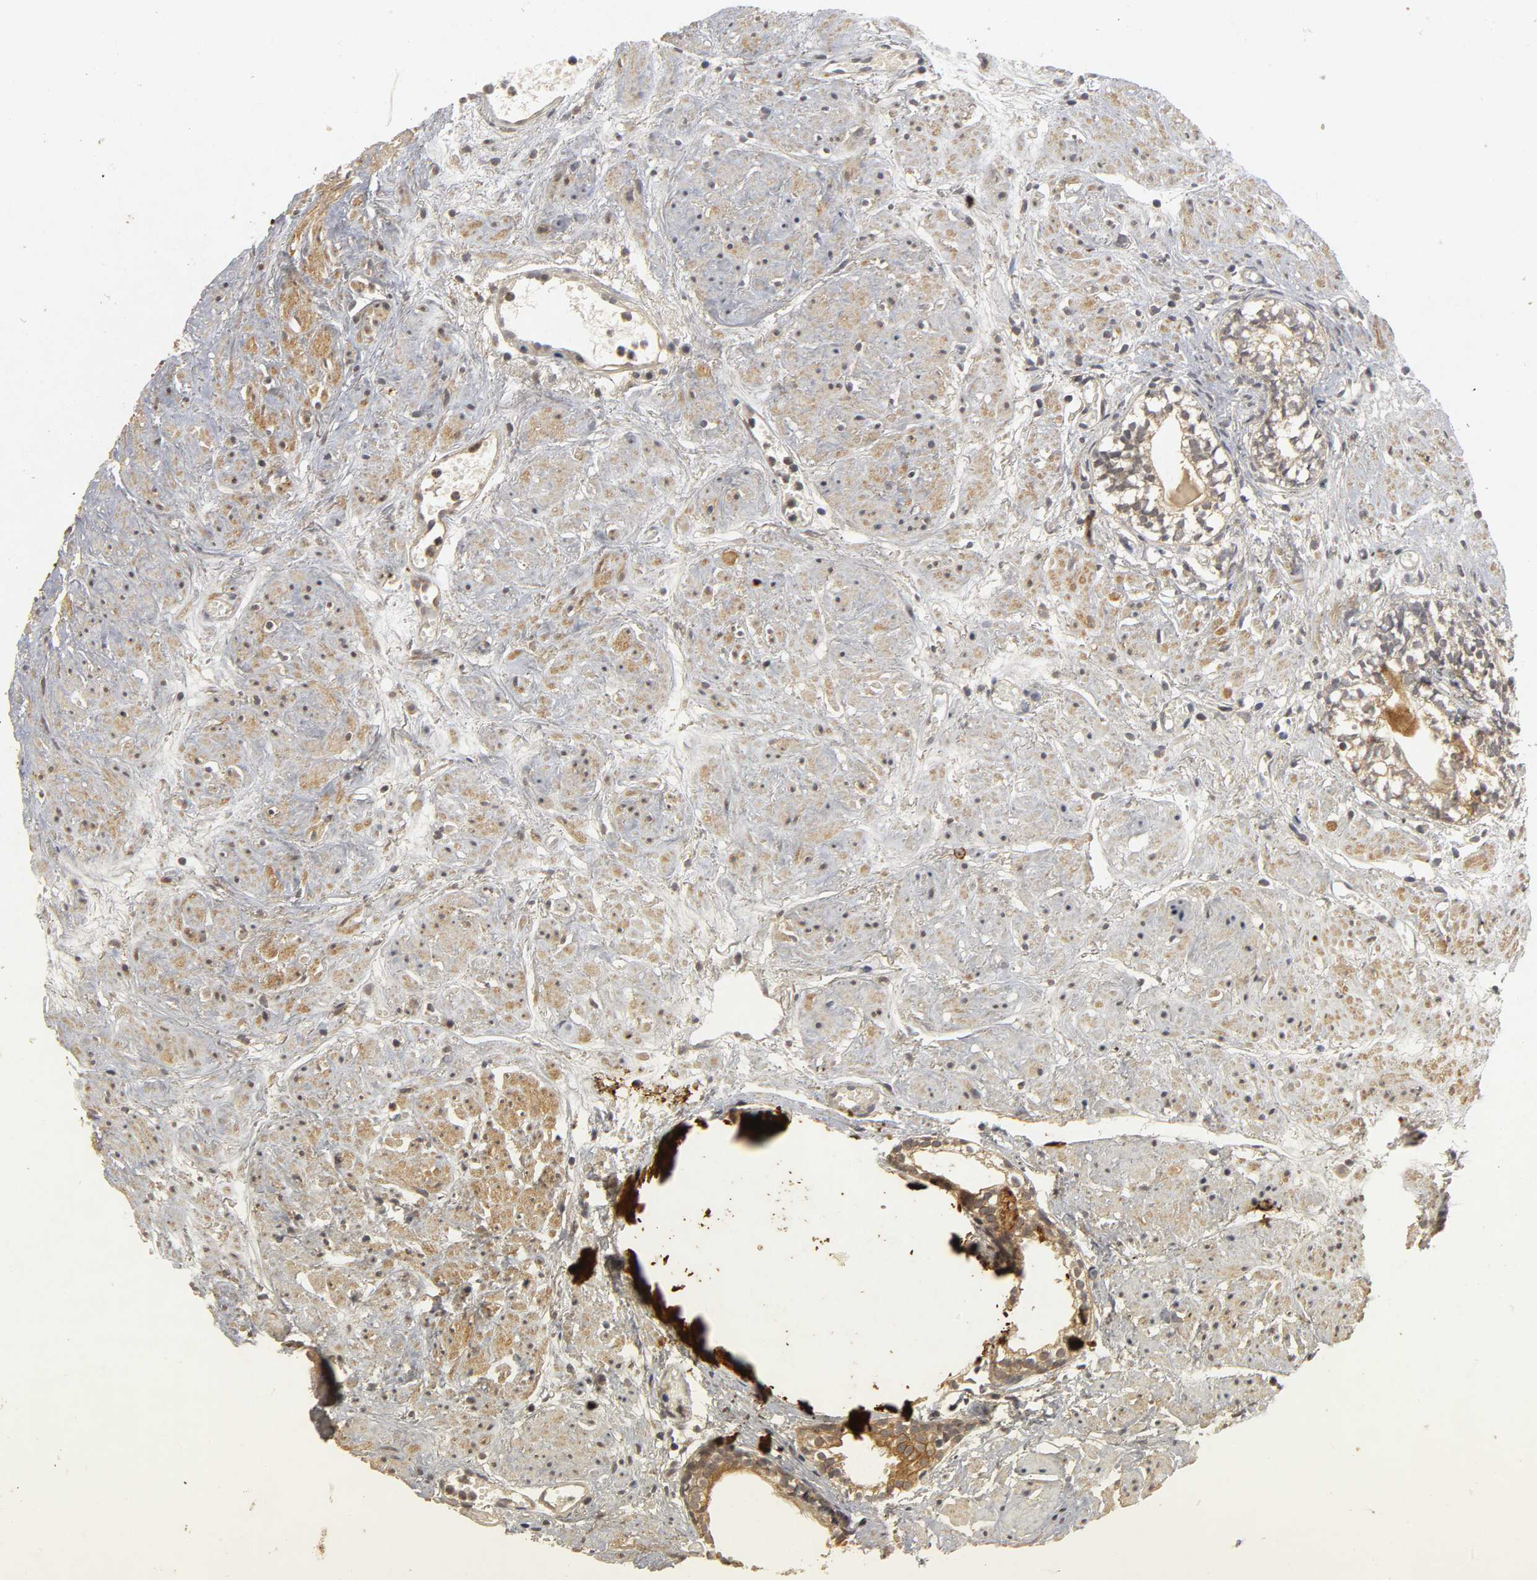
{"staining": {"intensity": "moderate", "quantity": ">75%", "location": "cytoplasmic/membranous"}, "tissue": "prostate cancer", "cell_type": "Tumor cells", "image_type": "cancer", "snomed": [{"axis": "morphology", "description": "Adenocarcinoma, High grade"}, {"axis": "topography", "description": "Prostate"}], "caption": "Prostate cancer (adenocarcinoma (high-grade)) tissue shows moderate cytoplasmic/membranous staining in approximately >75% of tumor cells, visualized by immunohistochemistry. Nuclei are stained in blue.", "gene": "TRAF6", "patient": {"sex": "male", "age": 85}}